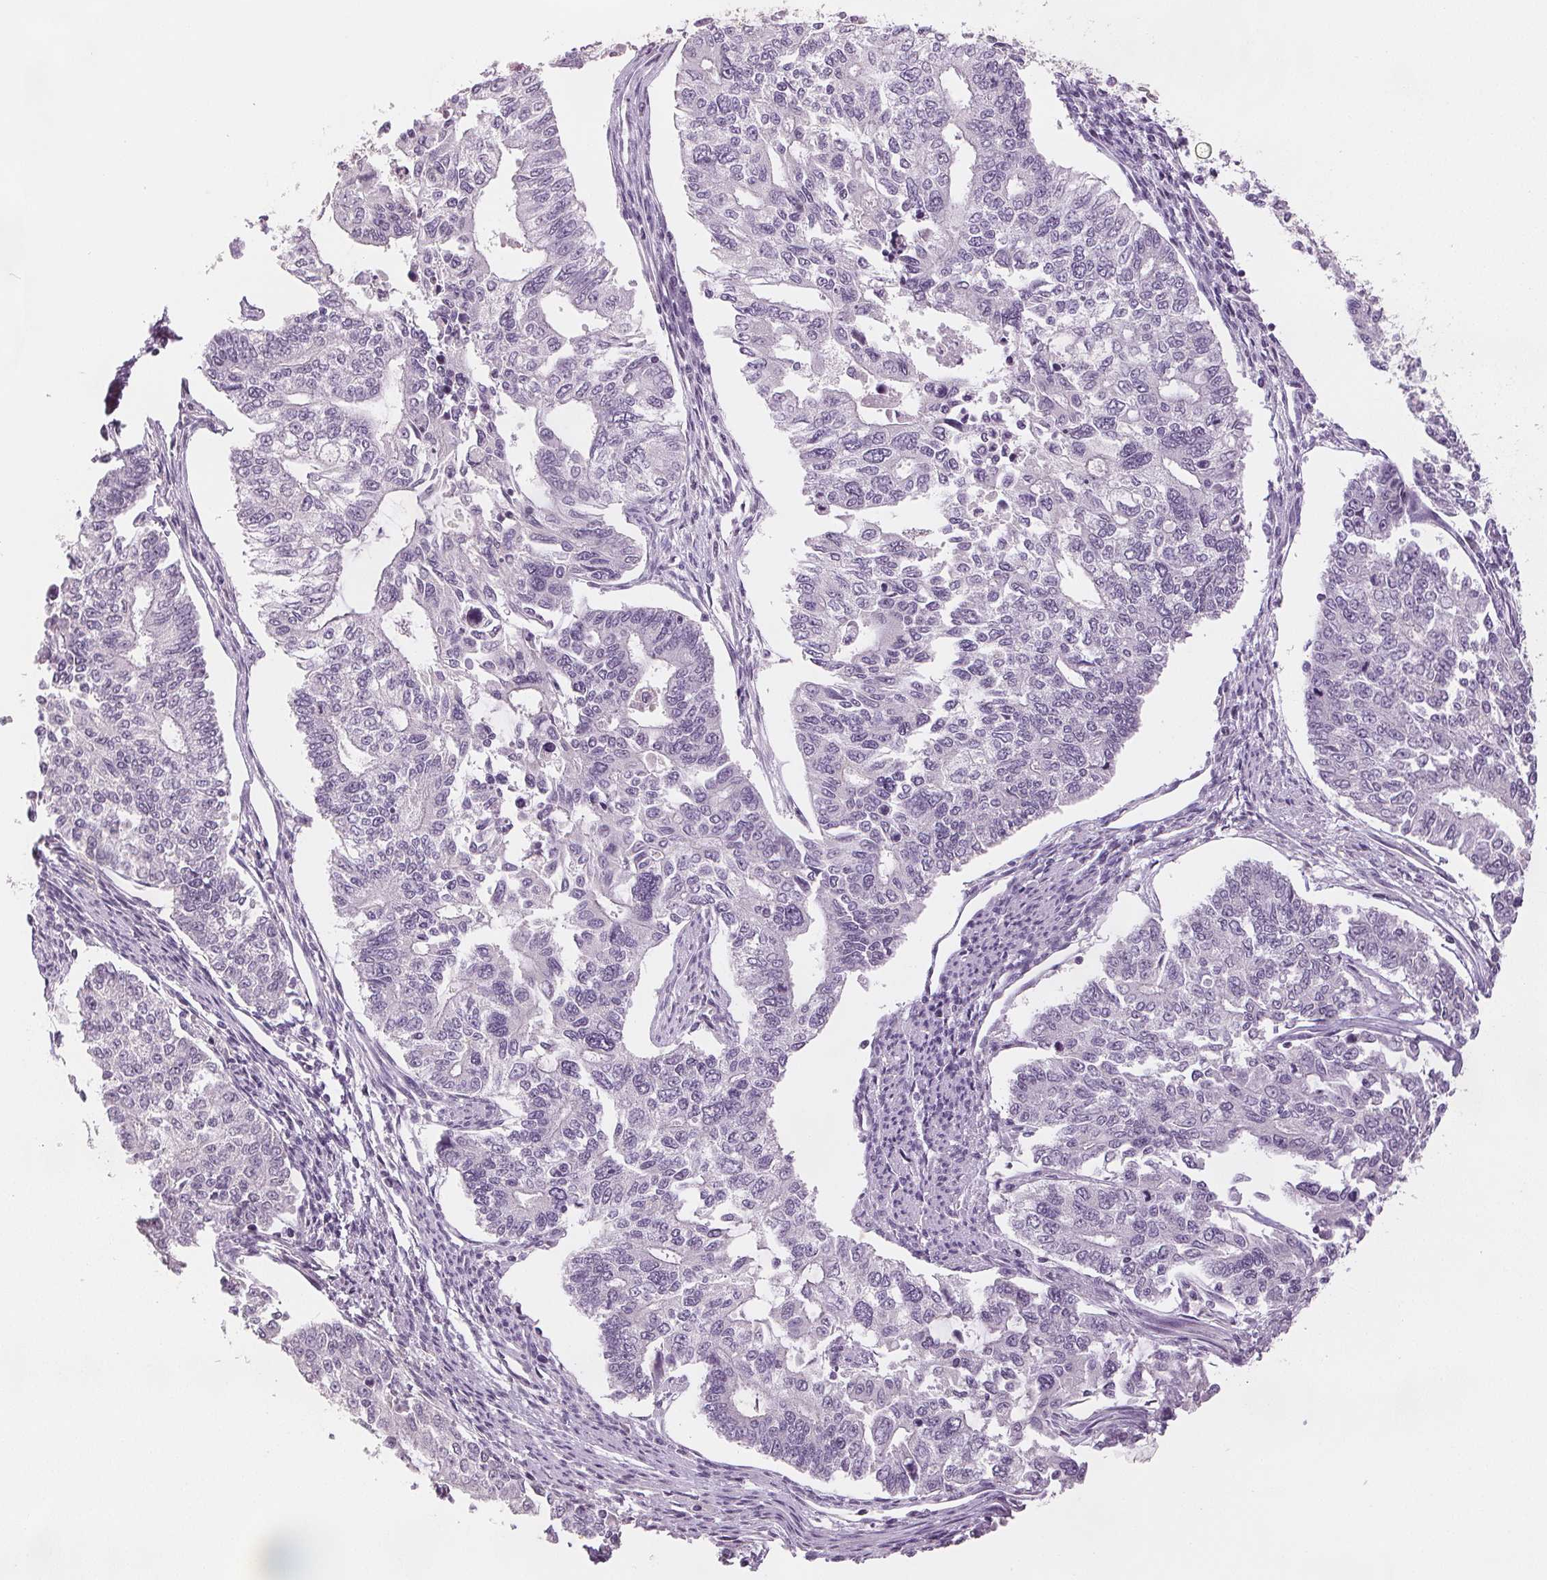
{"staining": {"intensity": "negative", "quantity": "none", "location": "none"}, "tissue": "endometrial cancer", "cell_type": "Tumor cells", "image_type": "cancer", "snomed": [{"axis": "morphology", "description": "Adenocarcinoma, NOS"}, {"axis": "topography", "description": "Uterus"}], "caption": "Immunohistochemistry of adenocarcinoma (endometrial) demonstrates no expression in tumor cells.", "gene": "SCGN", "patient": {"sex": "female", "age": 59}}